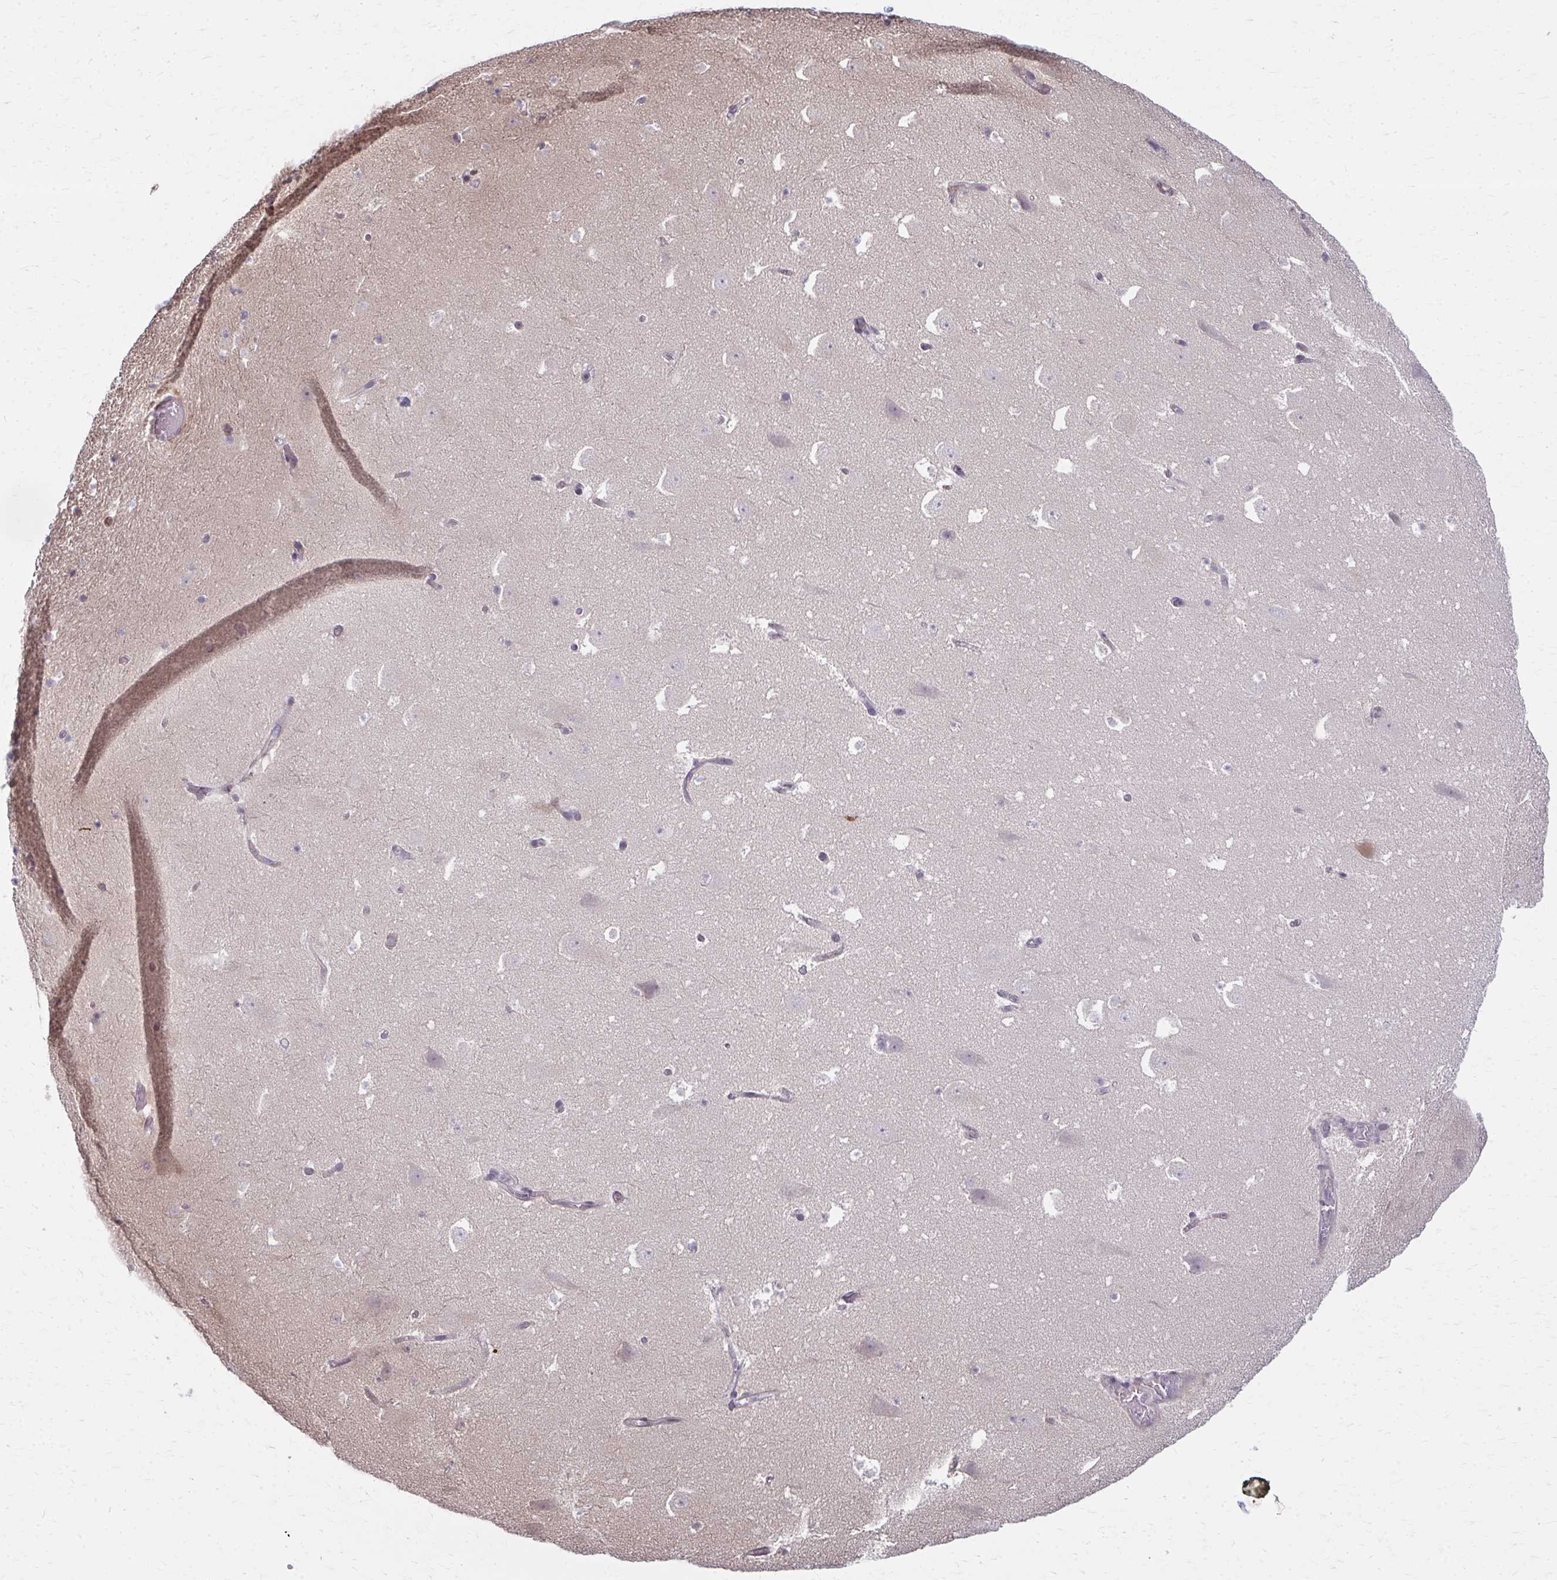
{"staining": {"intensity": "negative", "quantity": "none", "location": "none"}, "tissue": "hippocampus", "cell_type": "Glial cells", "image_type": "normal", "snomed": [{"axis": "morphology", "description": "Normal tissue, NOS"}, {"axis": "topography", "description": "Hippocampus"}], "caption": "Immunohistochemical staining of unremarkable hippocampus exhibits no significant staining in glial cells. (DAB (3,3'-diaminobenzidine) immunohistochemistry (IHC), high magnification).", "gene": "MAF1", "patient": {"sex": "female", "age": 42}}